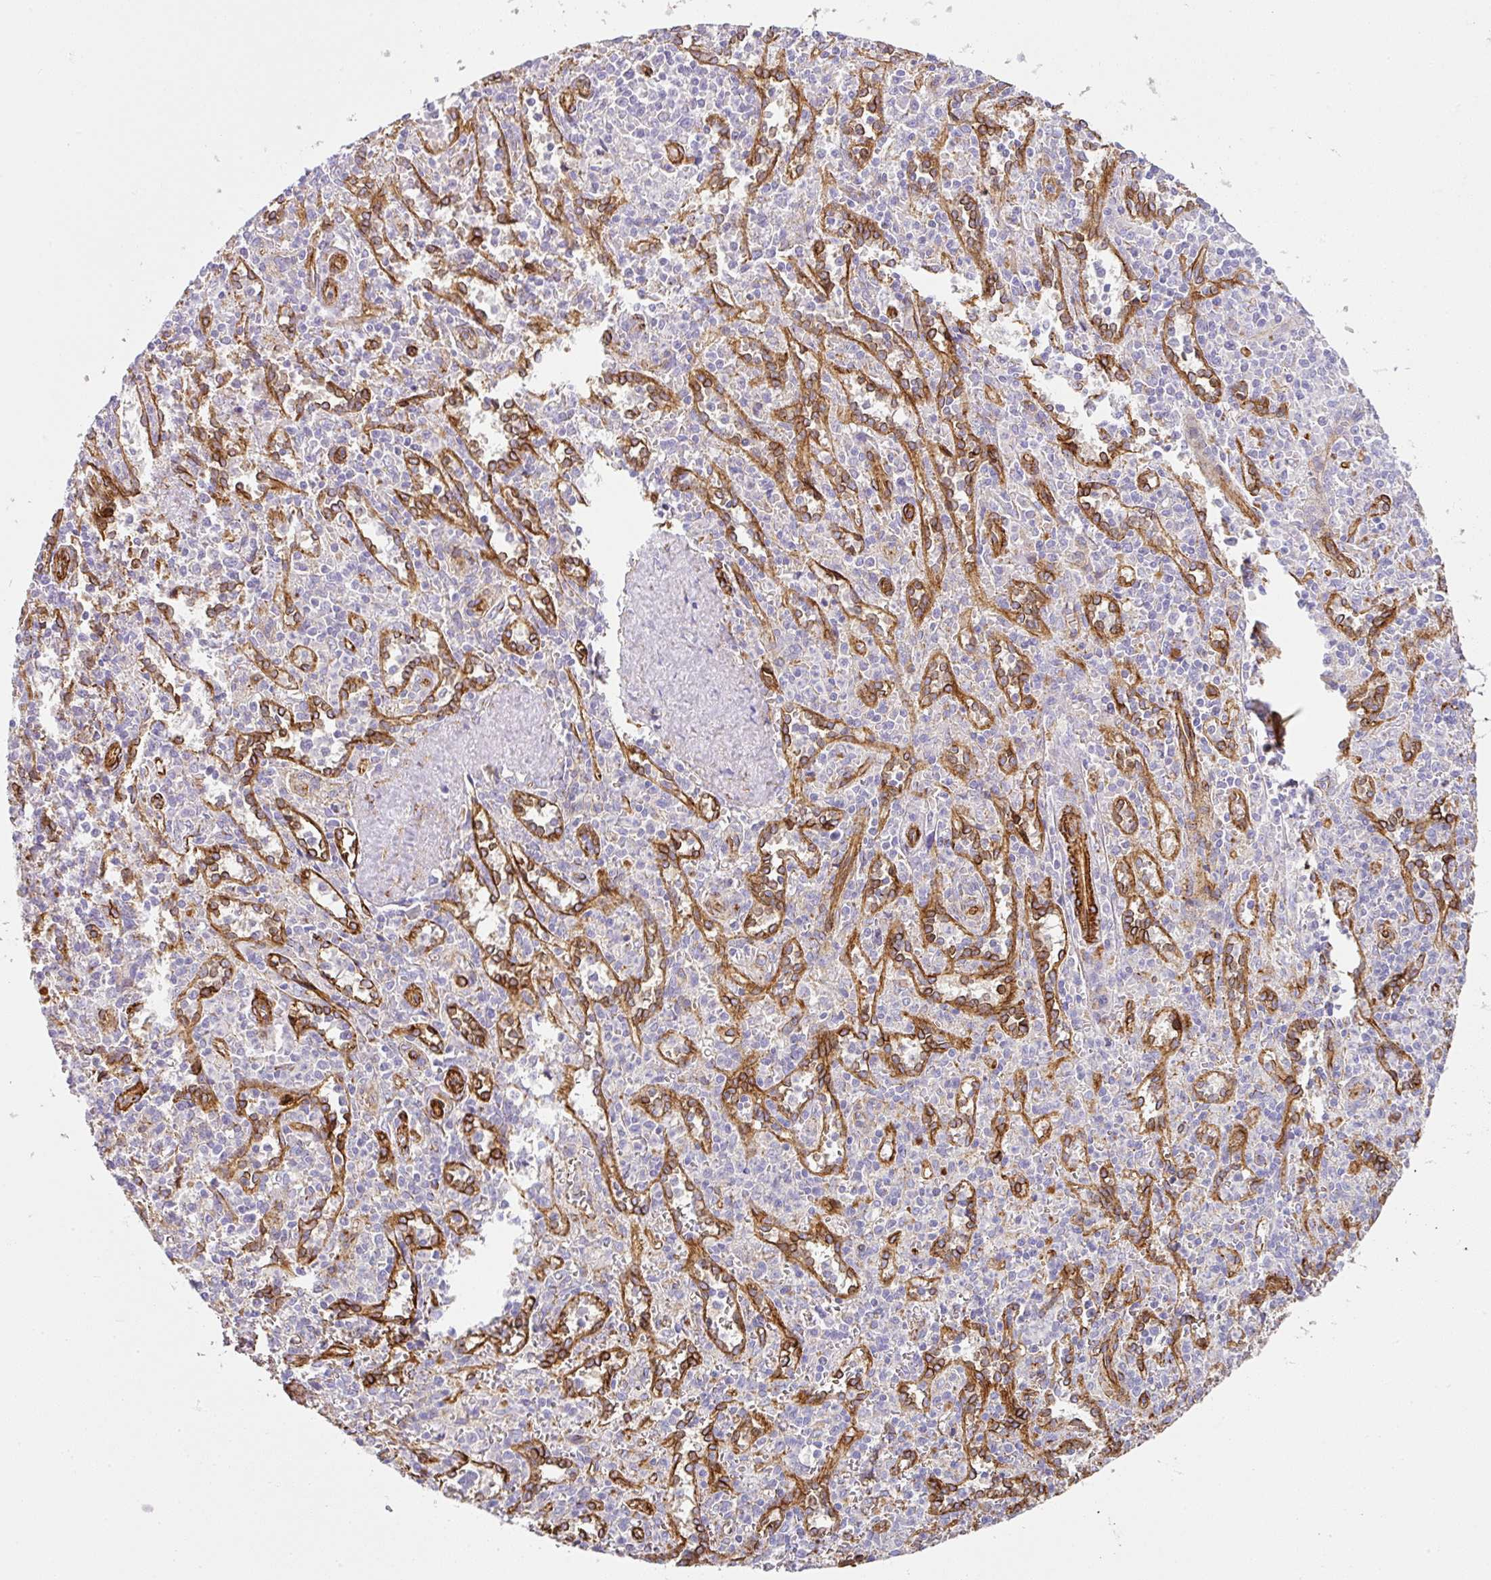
{"staining": {"intensity": "negative", "quantity": "none", "location": "none"}, "tissue": "spleen", "cell_type": "Cells in red pulp", "image_type": "normal", "snomed": [{"axis": "morphology", "description": "Normal tissue, NOS"}, {"axis": "topography", "description": "Spleen"}], "caption": "IHC of normal spleen reveals no expression in cells in red pulp.", "gene": "SLC25A17", "patient": {"sex": "female", "age": 70}}